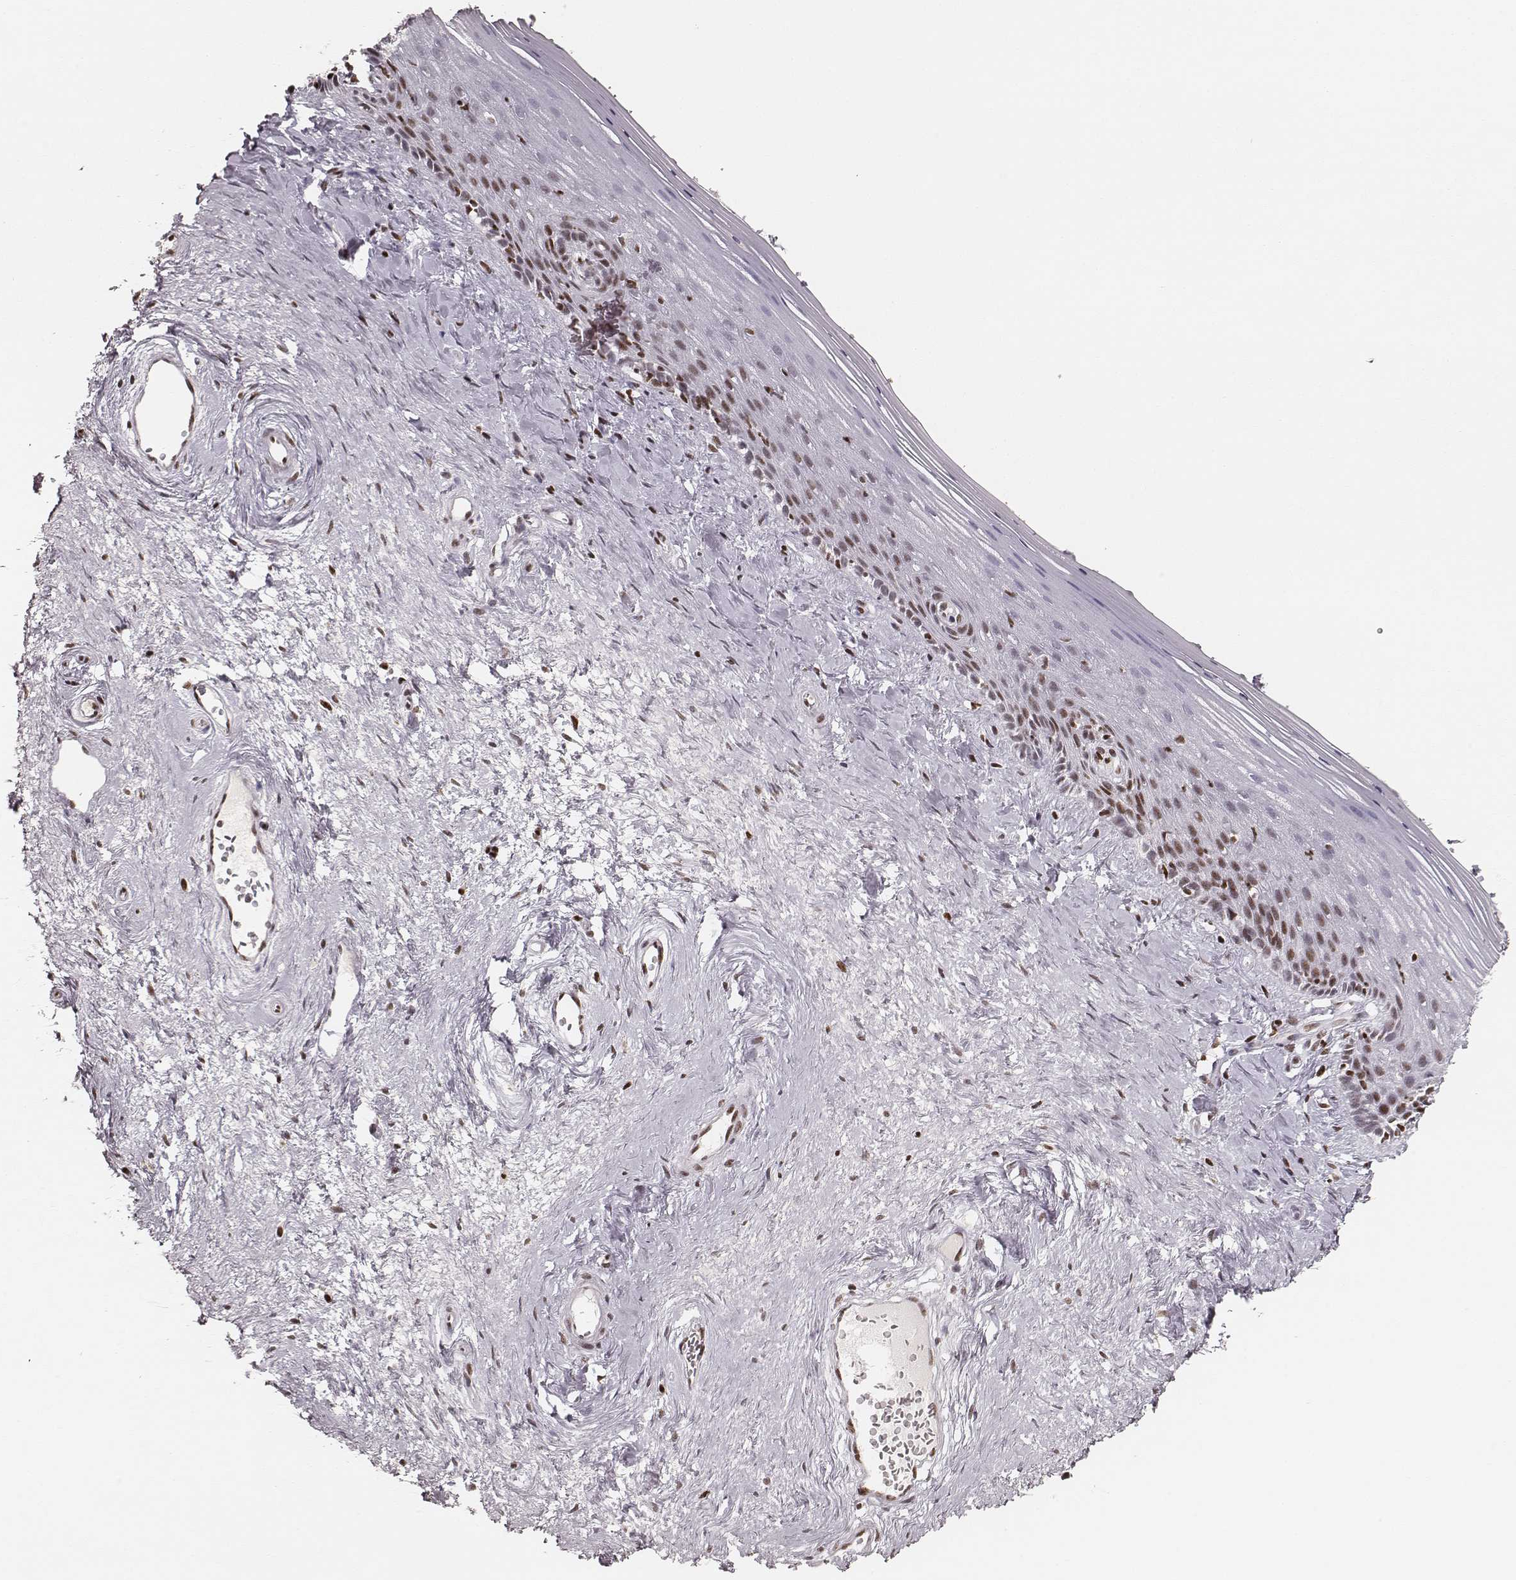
{"staining": {"intensity": "moderate", "quantity": ">75%", "location": "nuclear"}, "tissue": "vagina", "cell_type": "Squamous epithelial cells", "image_type": "normal", "snomed": [{"axis": "morphology", "description": "Normal tissue, NOS"}, {"axis": "topography", "description": "Vagina"}], "caption": "Protein expression analysis of unremarkable vagina shows moderate nuclear positivity in about >75% of squamous epithelial cells.", "gene": "PARP1", "patient": {"sex": "female", "age": 45}}